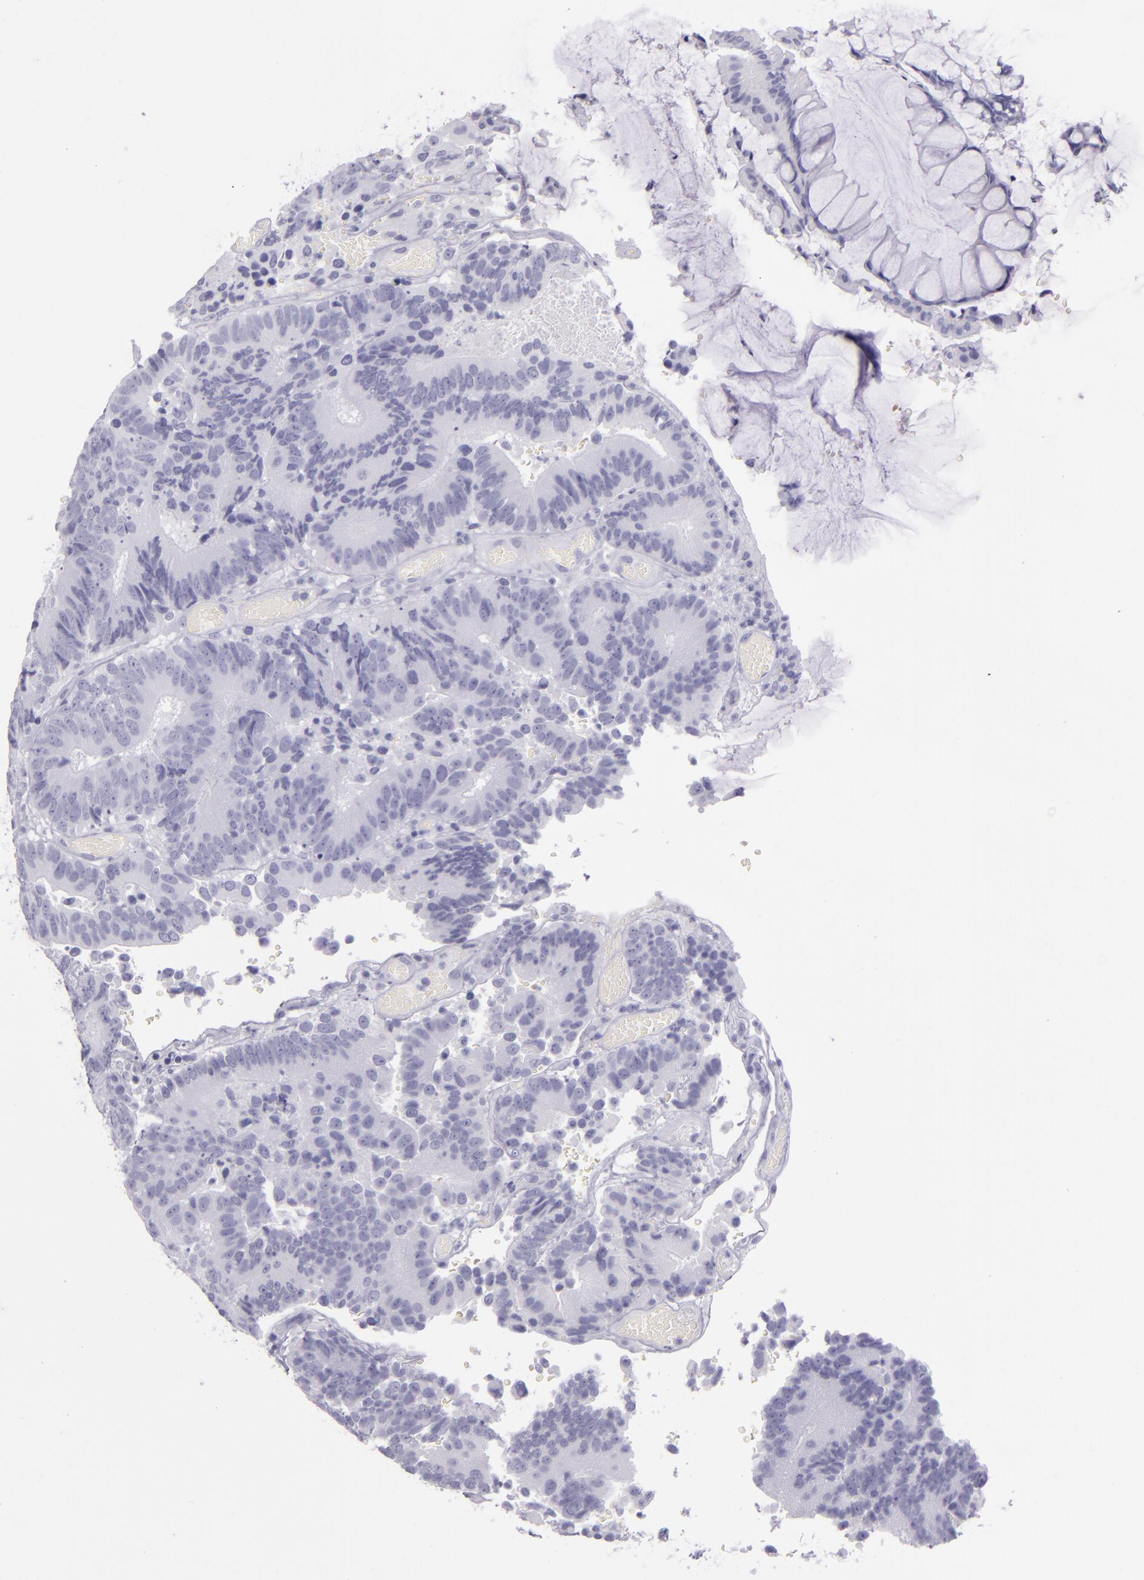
{"staining": {"intensity": "negative", "quantity": "none", "location": "none"}, "tissue": "colorectal cancer", "cell_type": "Tumor cells", "image_type": "cancer", "snomed": [{"axis": "morphology", "description": "Normal tissue, NOS"}, {"axis": "morphology", "description": "Adenocarcinoma, NOS"}, {"axis": "topography", "description": "Colon"}], "caption": "Tumor cells are negative for brown protein staining in colorectal cancer.", "gene": "CR2", "patient": {"sex": "female", "age": 78}}